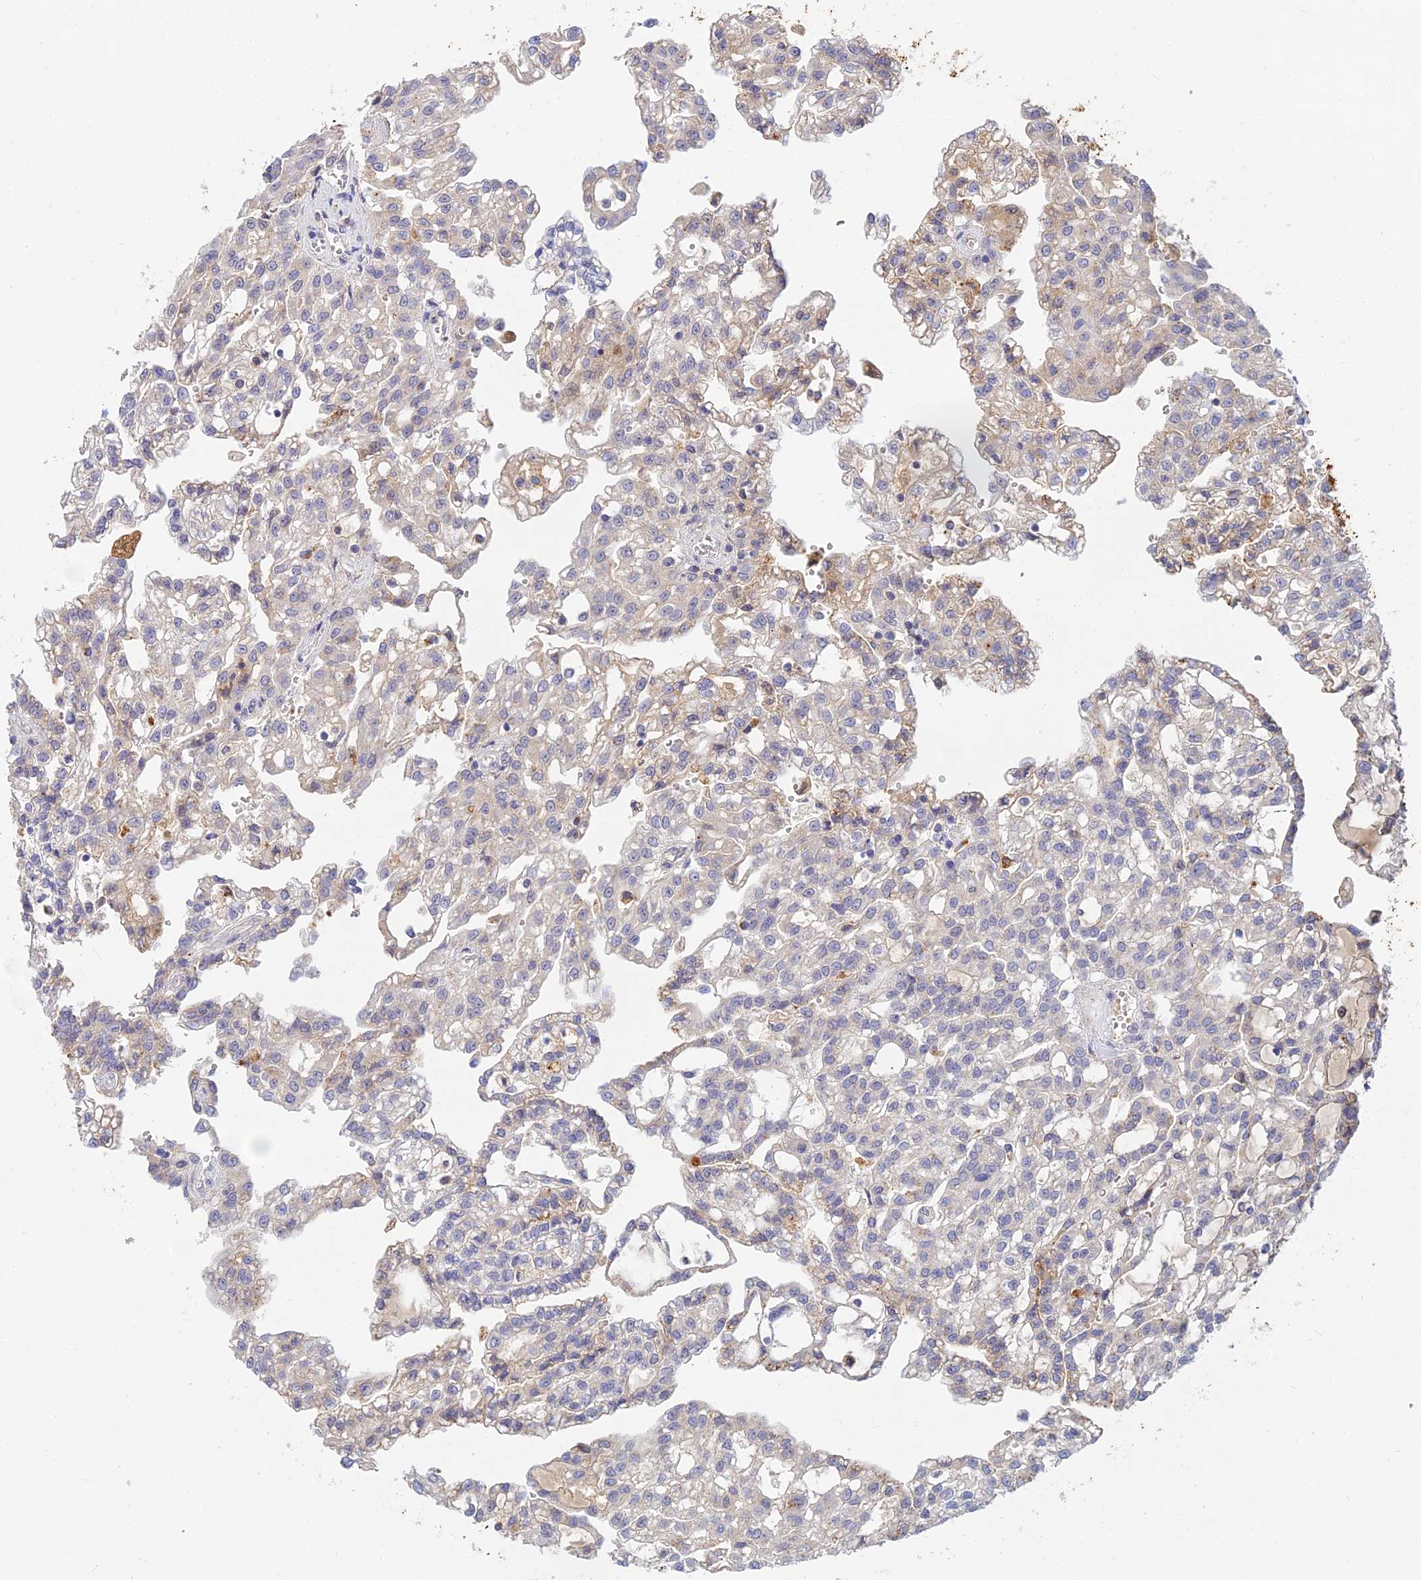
{"staining": {"intensity": "negative", "quantity": "none", "location": "none"}, "tissue": "renal cancer", "cell_type": "Tumor cells", "image_type": "cancer", "snomed": [{"axis": "morphology", "description": "Adenocarcinoma, NOS"}, {"axis": "topography", "description": "Kidney"}], "caption": "DAB (3,3'-diaminobenzidine) immunohistochemical staining of renal adenocarcinoma displays no significant staining in tumor cells. (Brightfield microscopy of DAB (3,3'-diaminobenzidine) immunohistochemistry (IHC) at high magnification).", "gene": "ACSM5", "patient": {"sex": "male", "age": 63}}